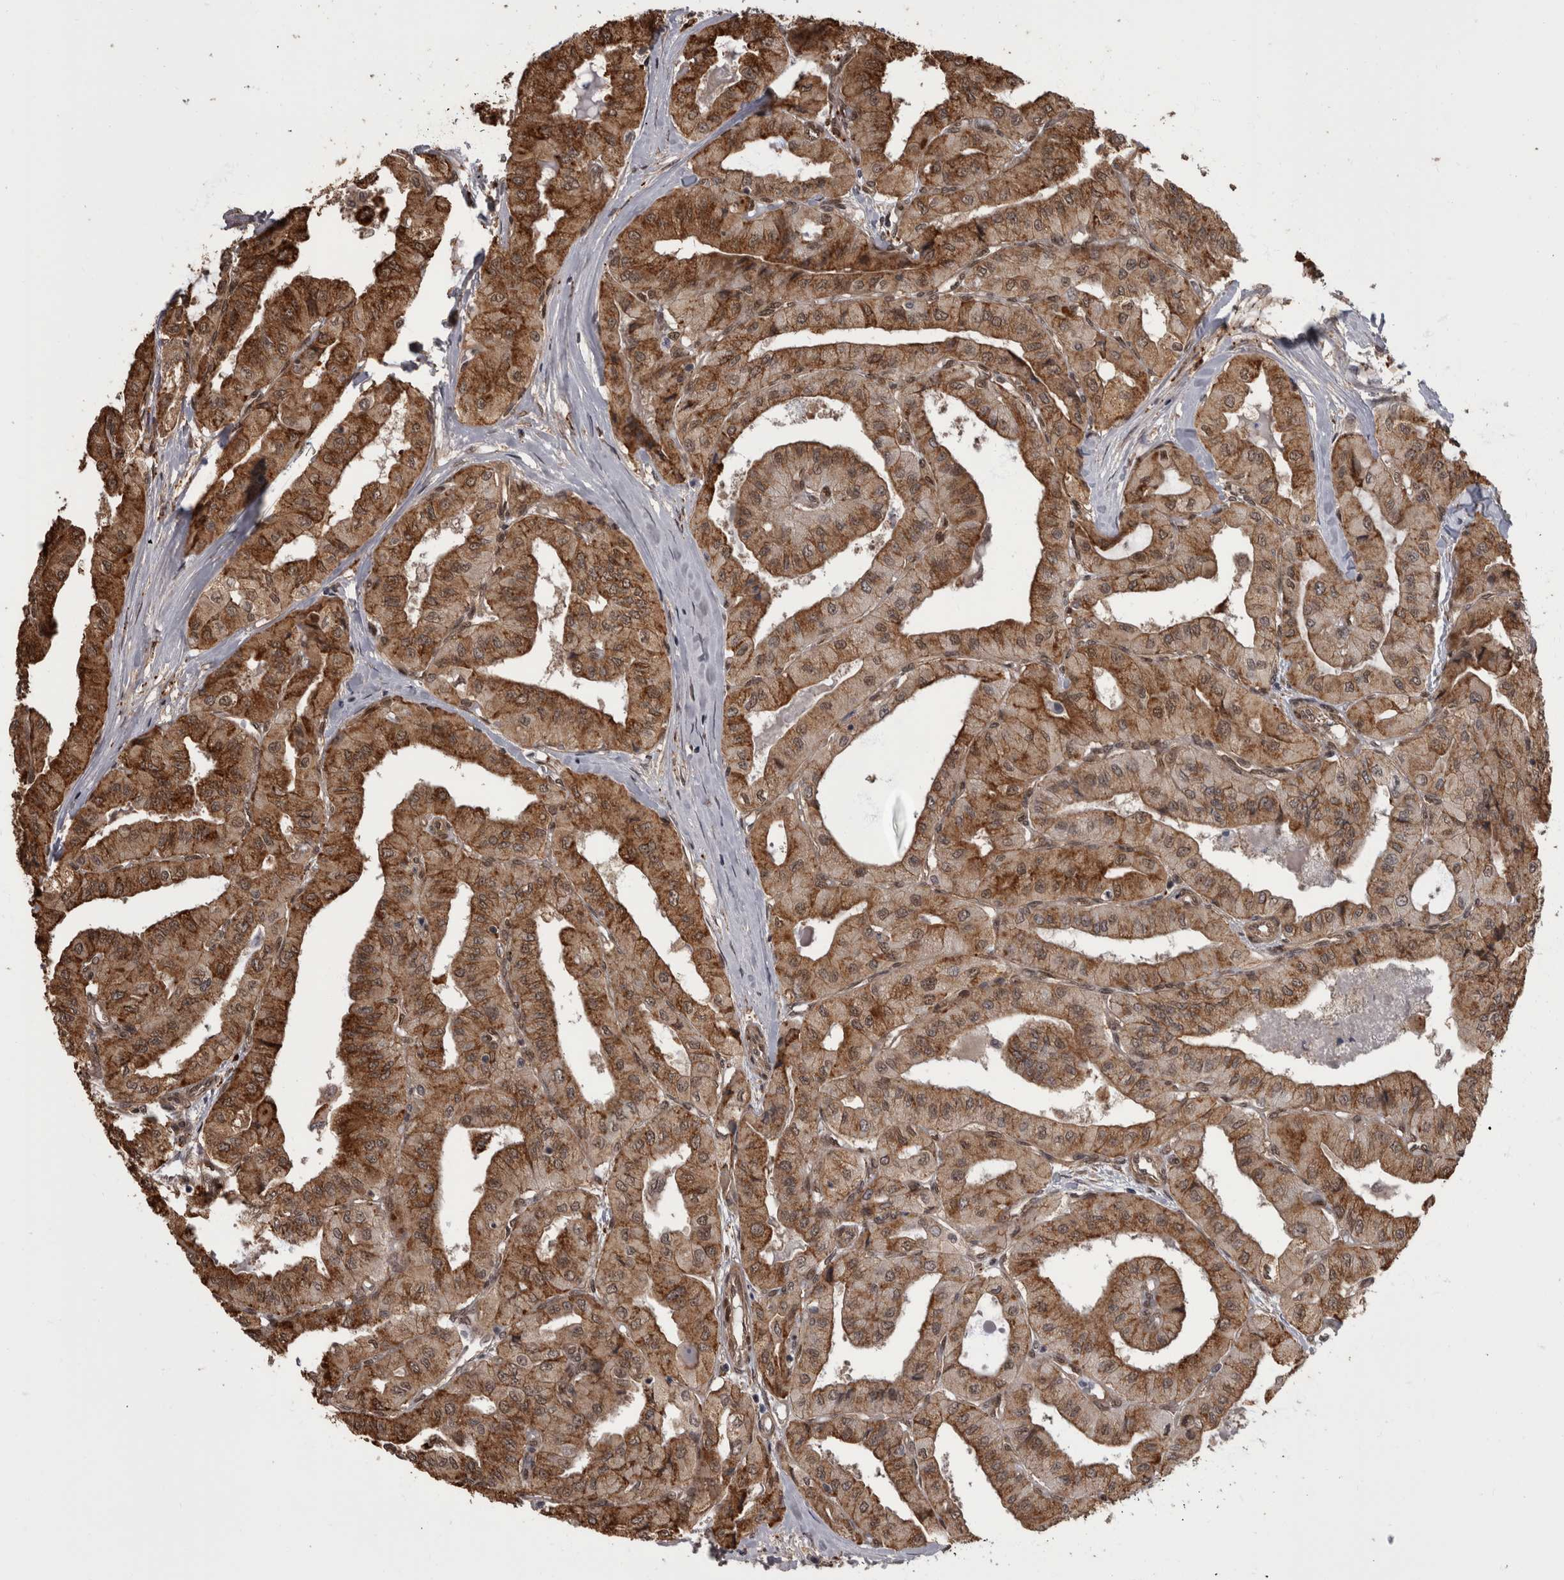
{"staining": {"intensity": "moderate", "quantity": ">75%", "location": "cytoplasmic/membranous"}, "tissue": "thyroid cancer", "cell_type": "Tumor cells", "image_type": "cancer", "snomed": [{"axis": "morphology", "description": "Papillary adenocarcinoma, NOS"}, {"axis": "topography", "description": "Thyroid gland"}], "caption": "Immunohistochemical staining of thyroid papillary adenocarcinoma exhibits medium levels of moderate cytoplasmic/membranous positivity in about >75% of tumor cells. The protein is stained brown, and the nuclei are stained in blue (DAB (3,3'-diaminobenzidine) IHC with brightfield microscopy, high magnification).", "gene": "AKT3", "patient": {"sex": "female", "age": 59}}